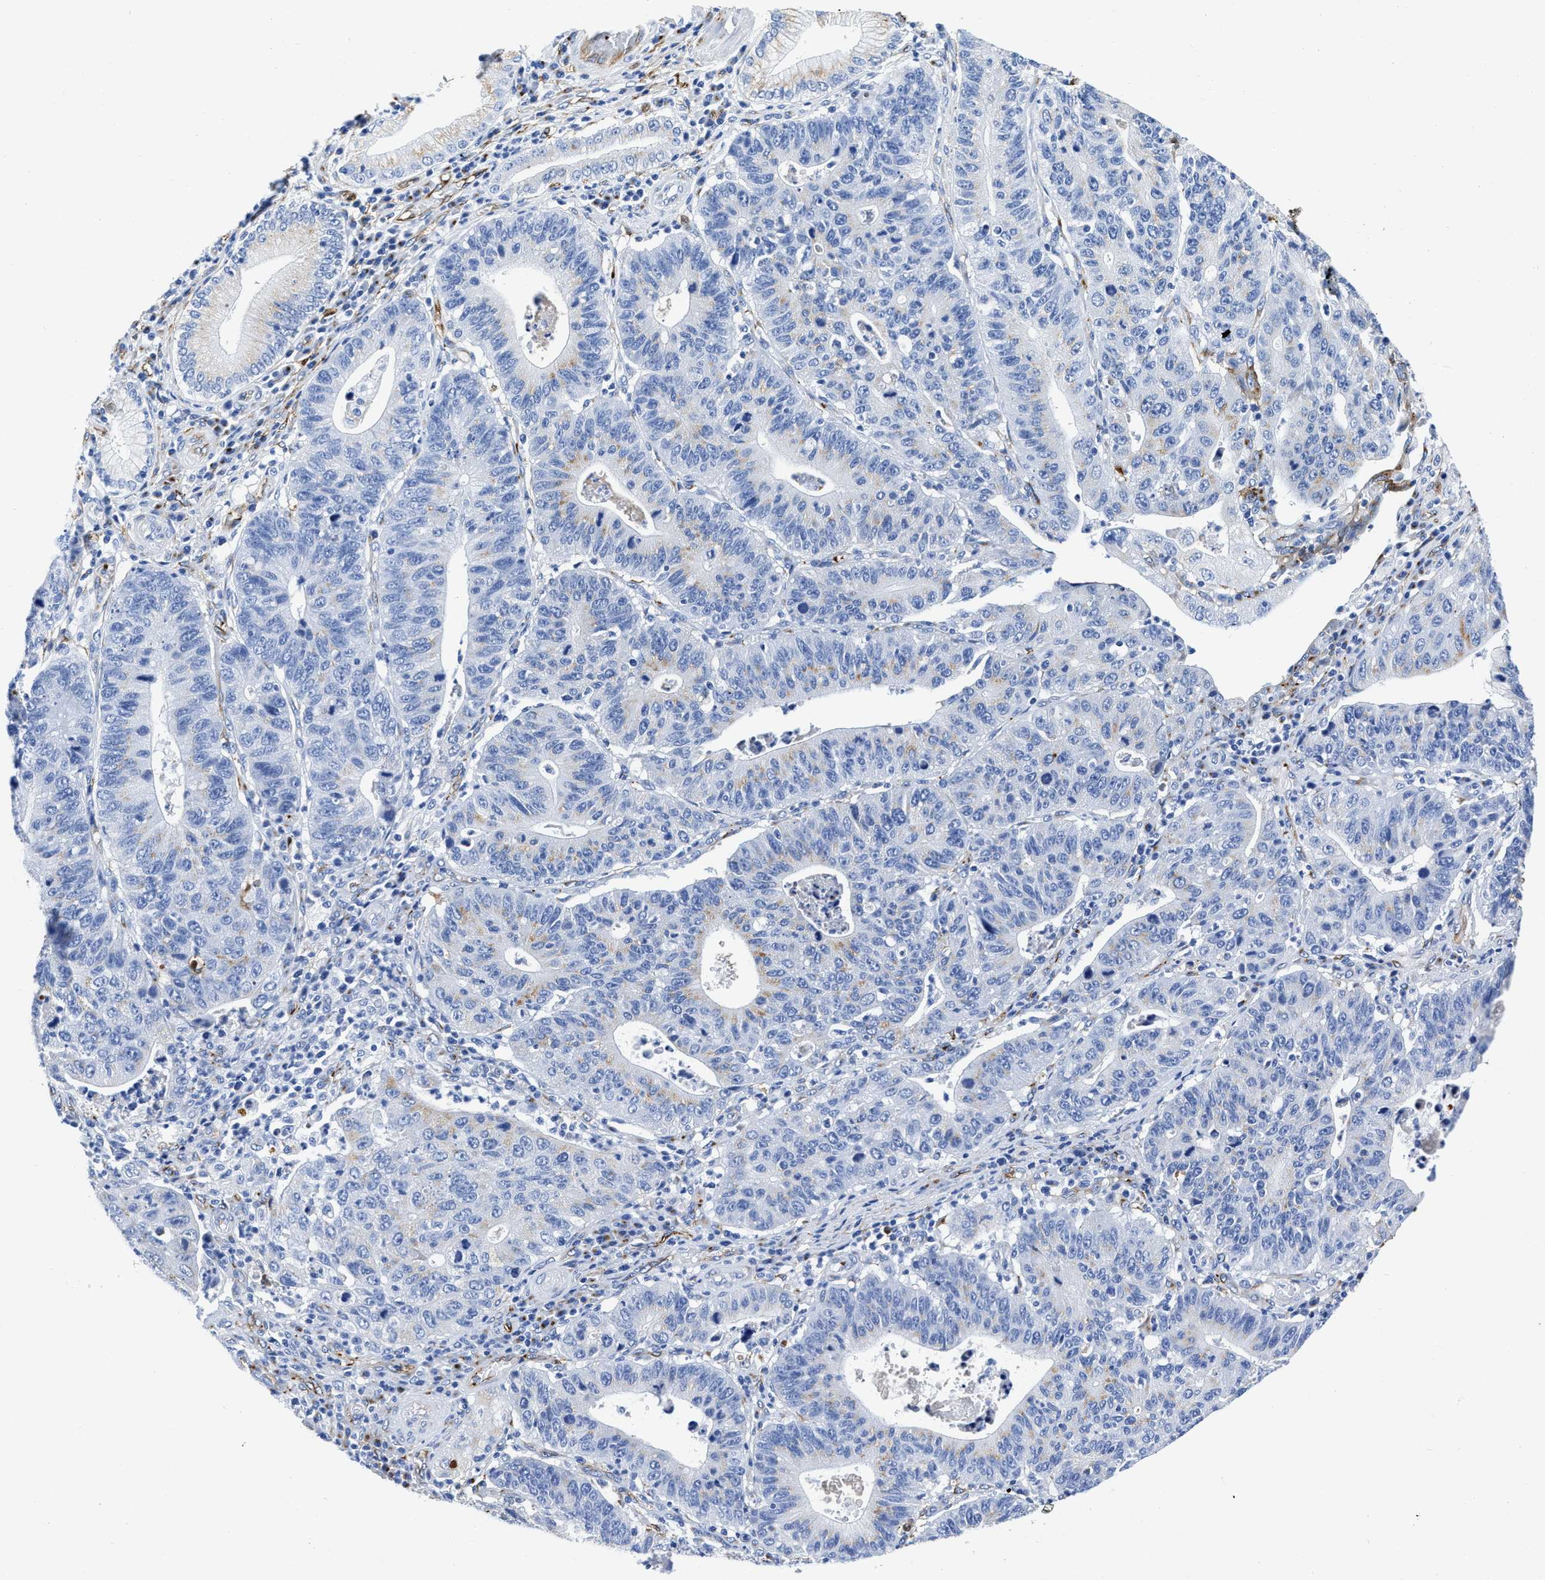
{"staining": {"intensity": "weak", "quantity": "<25%", "location": "cytoplasmic/membranous"}, "tissue": "stomach cancer", "cell_type": "Tumor cells", "image_type": "cancer", "snomed": [{"axis": "morphology", "description": "Adenocarcinoma, NOS"}, {"axis": "topography", "description": "Stomach"}], "caption": "Immunohistochemistry (IHC) photomicrograph of human stomach cancer stained for a protein (brown), which exhibits no positivity in tumor cells.", "gene": "TVP23B", "patient": {"sex": "male", "age": 59}}